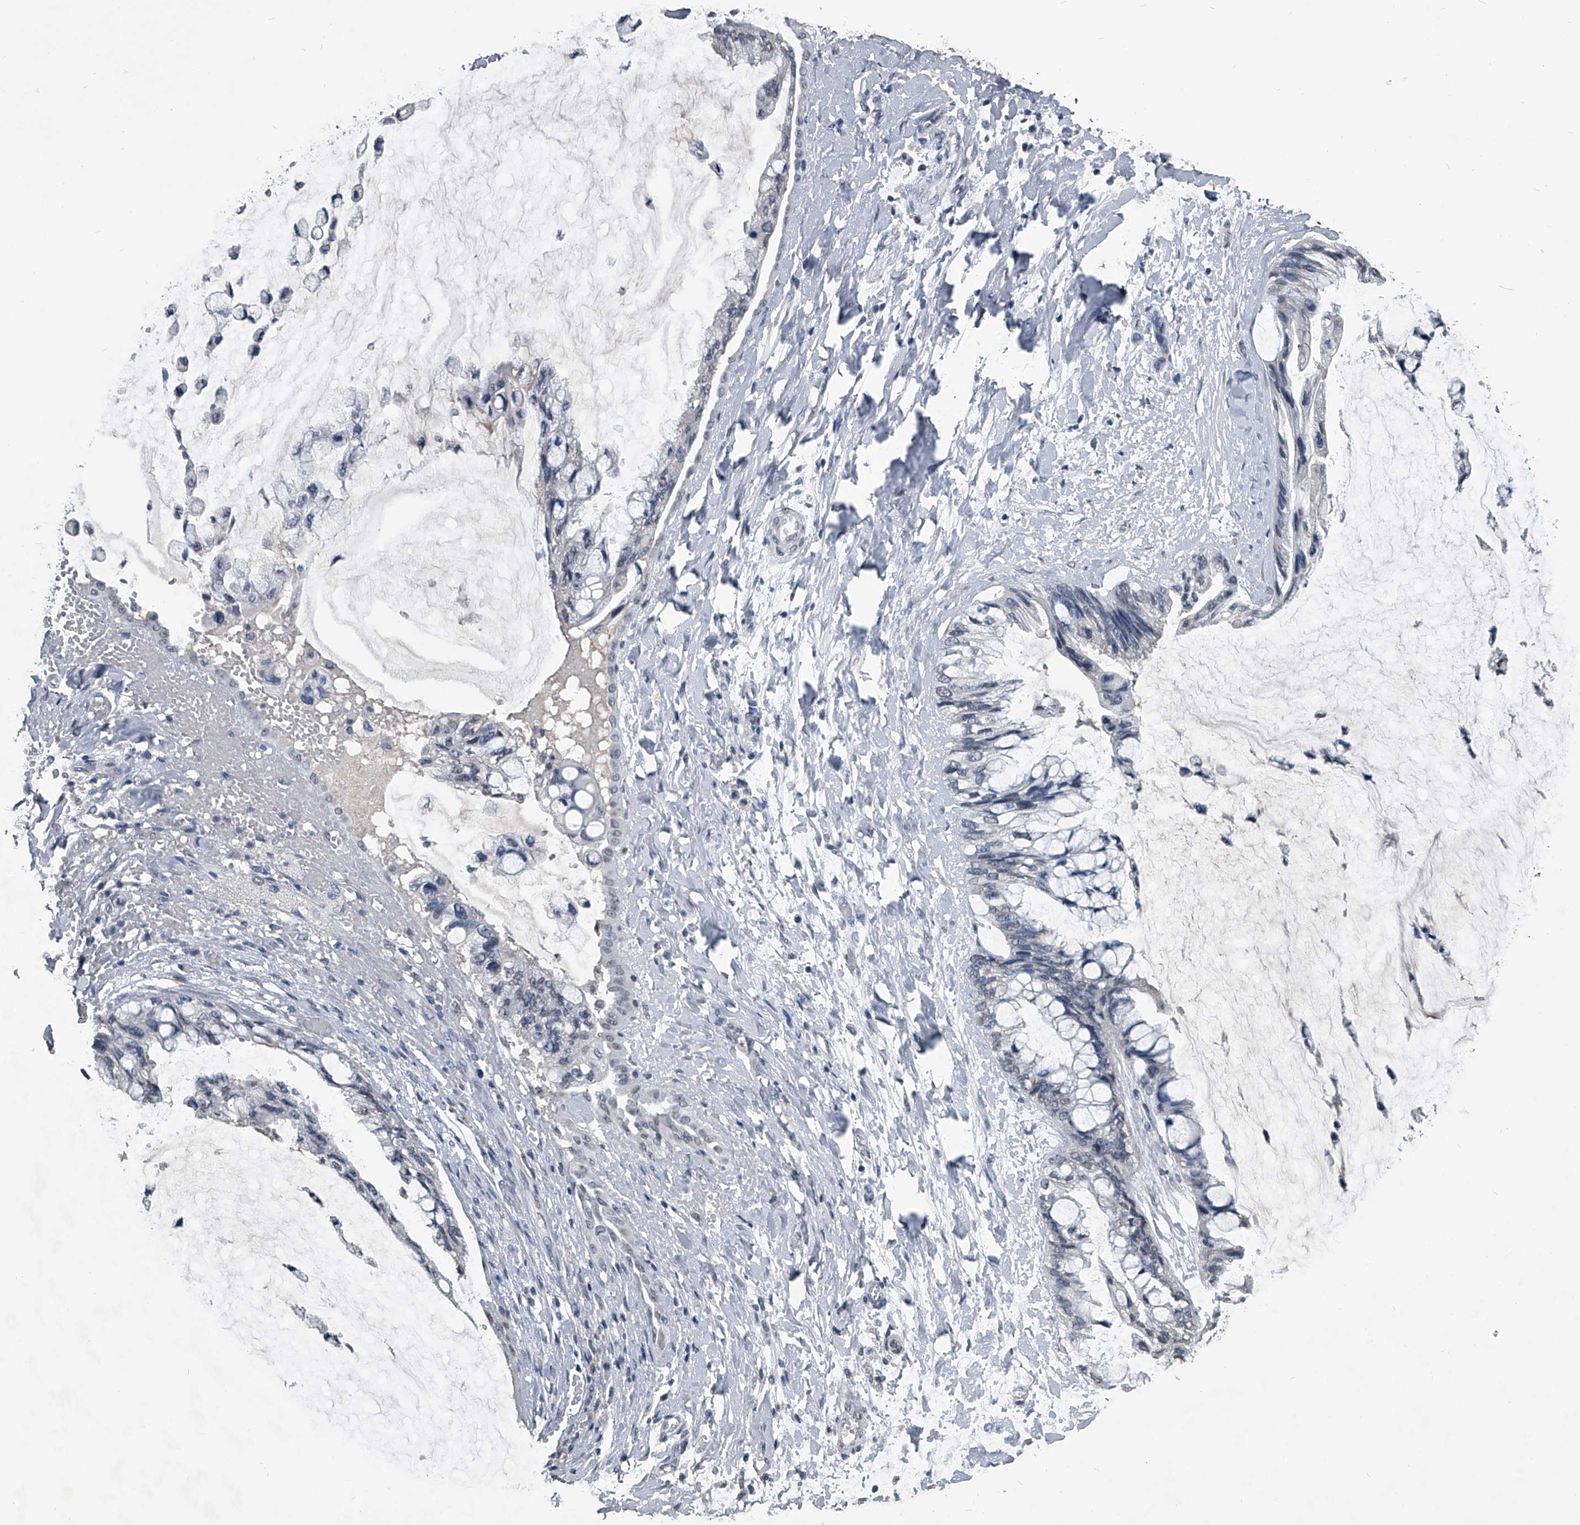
{"staining": {"intensity": "negative", "quantity": "none", "location": "none"}, "tissue": "ovarian cancer", "cell_type": "Tumor cells", "image_type": "cancer", "snomed": [{"axis": "morphology", "description": "Cystadenocarcinoma, mucinous, NOS"}, {"axis": "topography", "description": "Ovary"}], "caption": "Immunohistochemistry of human mucinous cystadenocarcinoma (ovarian) reveals no expression in tumor cells.", "gene": "MATR3", "patient": {"sex": "female", "age": 39}}